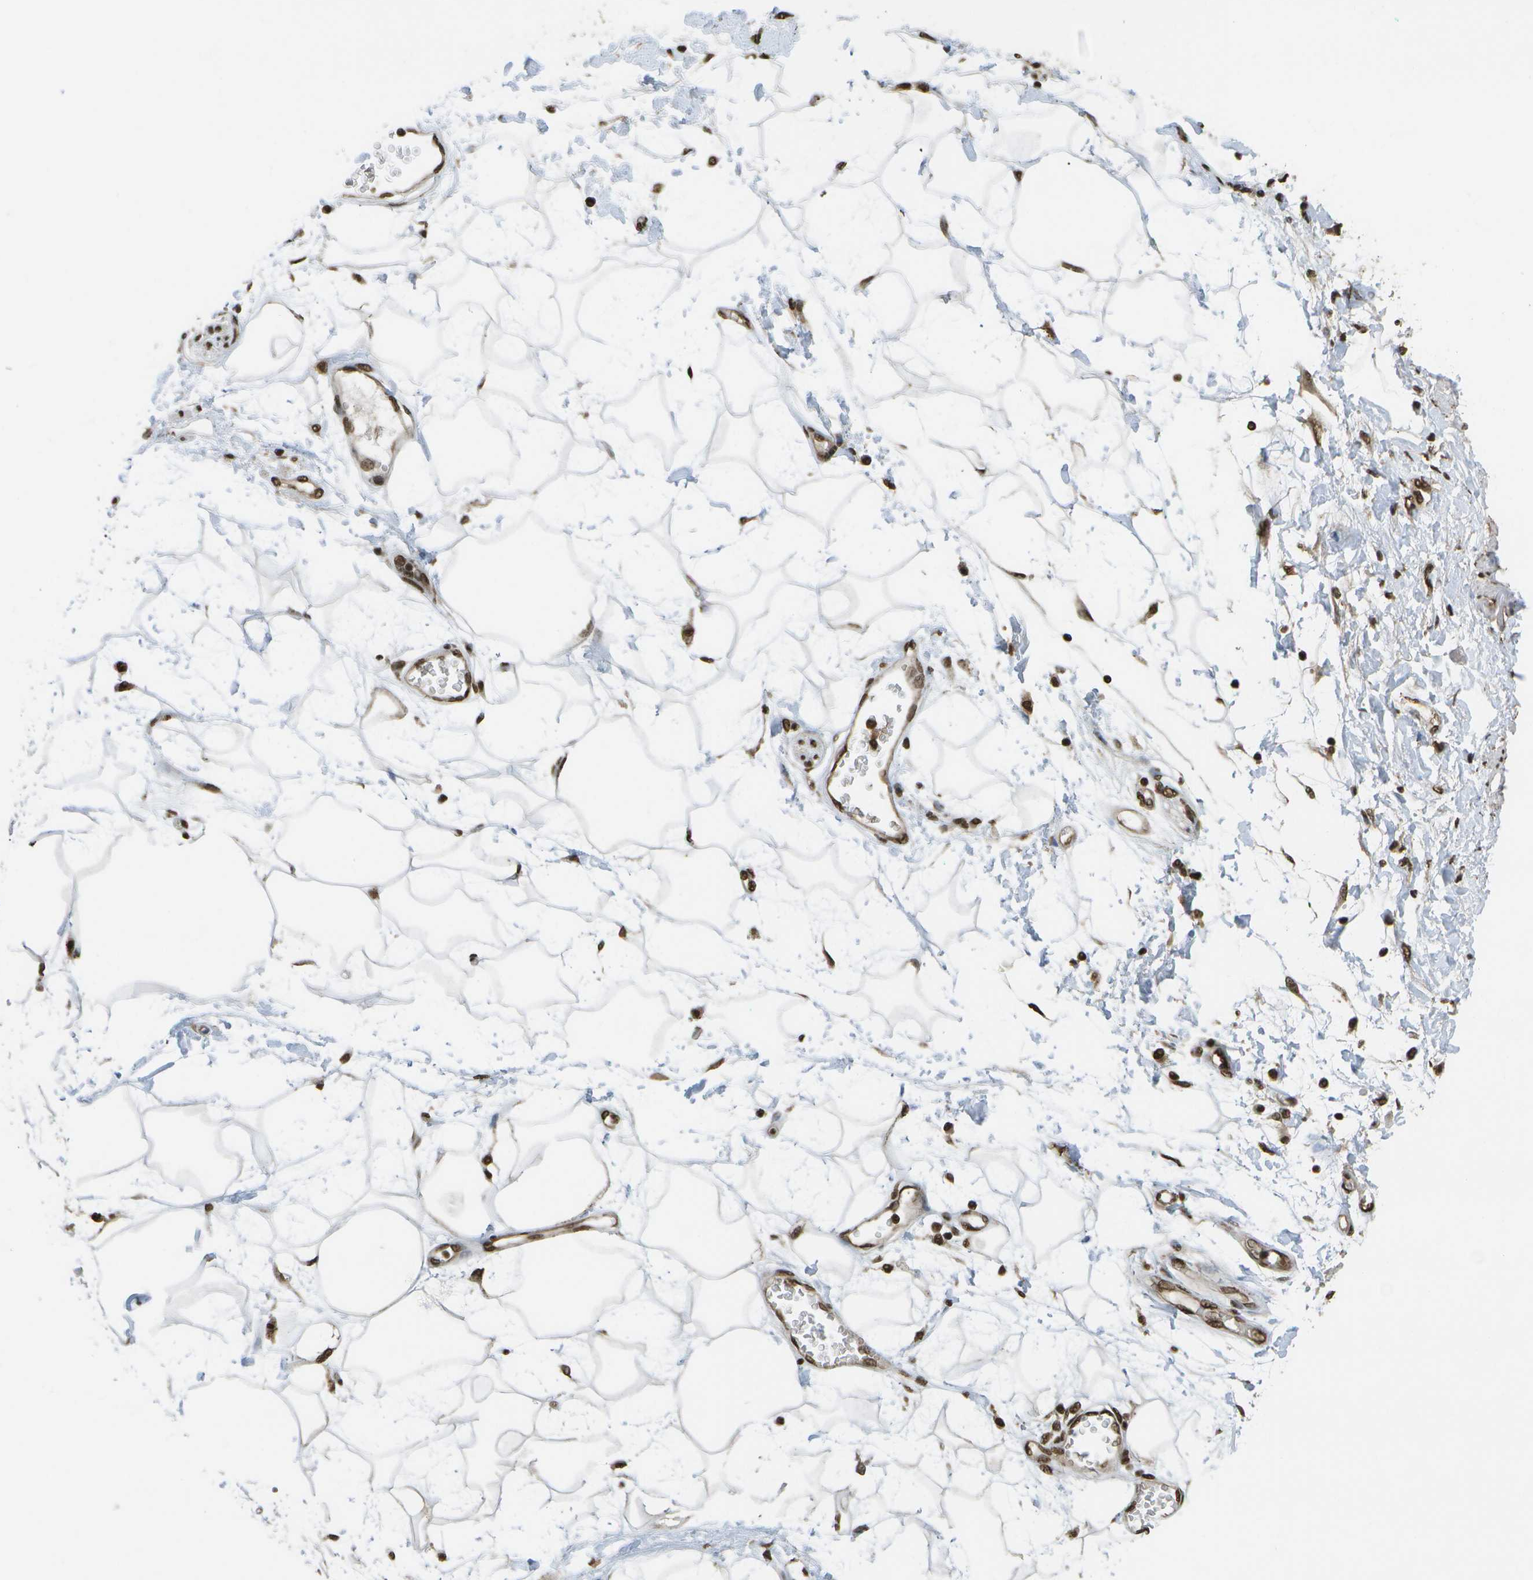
{"staining": {"intensity": "moderate", "quantity": ">75%", "location": "nuclear"}, "tissue": "adipose tissue", "cell_type": "Adipocytes", "image_type": "normal", "snomed": [{"axis": "morphology", "description": "Normal tissue, NOS"}, {"axis": "morphology", "description": "Adenocarcinoma, NOS"}, {"axis": "topography", "description": "Duodenum"}, {"axis": "topography", "description": "Peripheral nerve tissue"}], "caption": "Normal adipose tissue displays moderate nuclear staining in approximately >75% of adipocytes (DAB (3,3'-diaminobenzidine) IHC, brown staining for protein, blue staining for nuclei)..", "gene": "SPEN", "patient": {"sex": "female", "age": 60}}